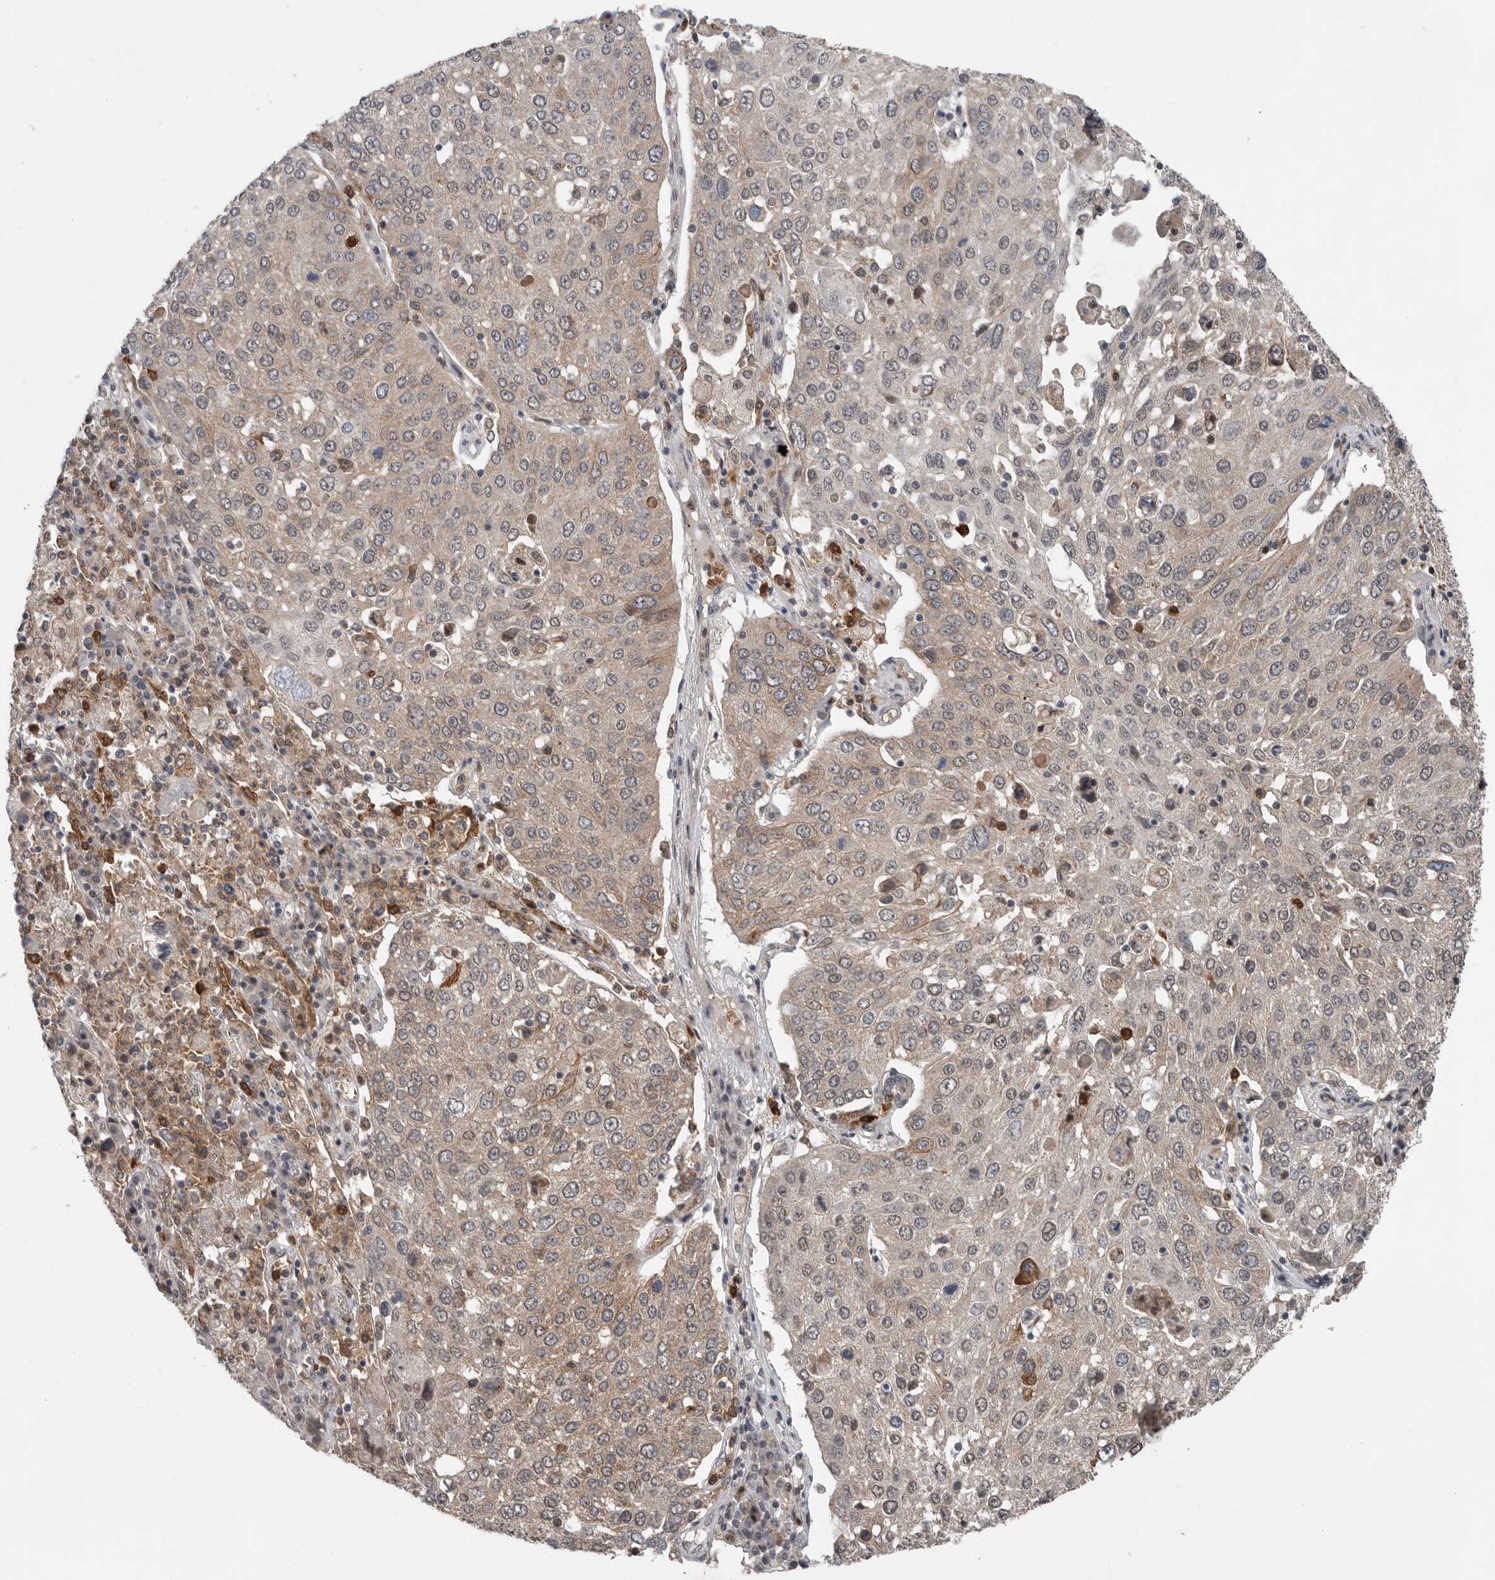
{"staining": {"intensity": "weak", "quantity": "25%-75%", "location": "cytoplasmic/membranous"}, "tissue": "lung cancer", "cell_type": "Tumor cells", "image_type": "cancer", "snomed": [{"axis": "morphology", "description": "Squamous cell carcinoma, NOS"}, {"axis": "topography", "description": "Lung"}], "caption": "Protein expression by IHC reveals weak cytoplasmic/membranous staining in approximately 25%-75% of tumor cells in lung cancer (squamous cell carcinoma). Using DAB (brown) and hematoxylin (blue) stains, captured at high magnification using brightfield microscopy.", "gene": "SCP2", "patient": {"sex": "male", "age": 65}}